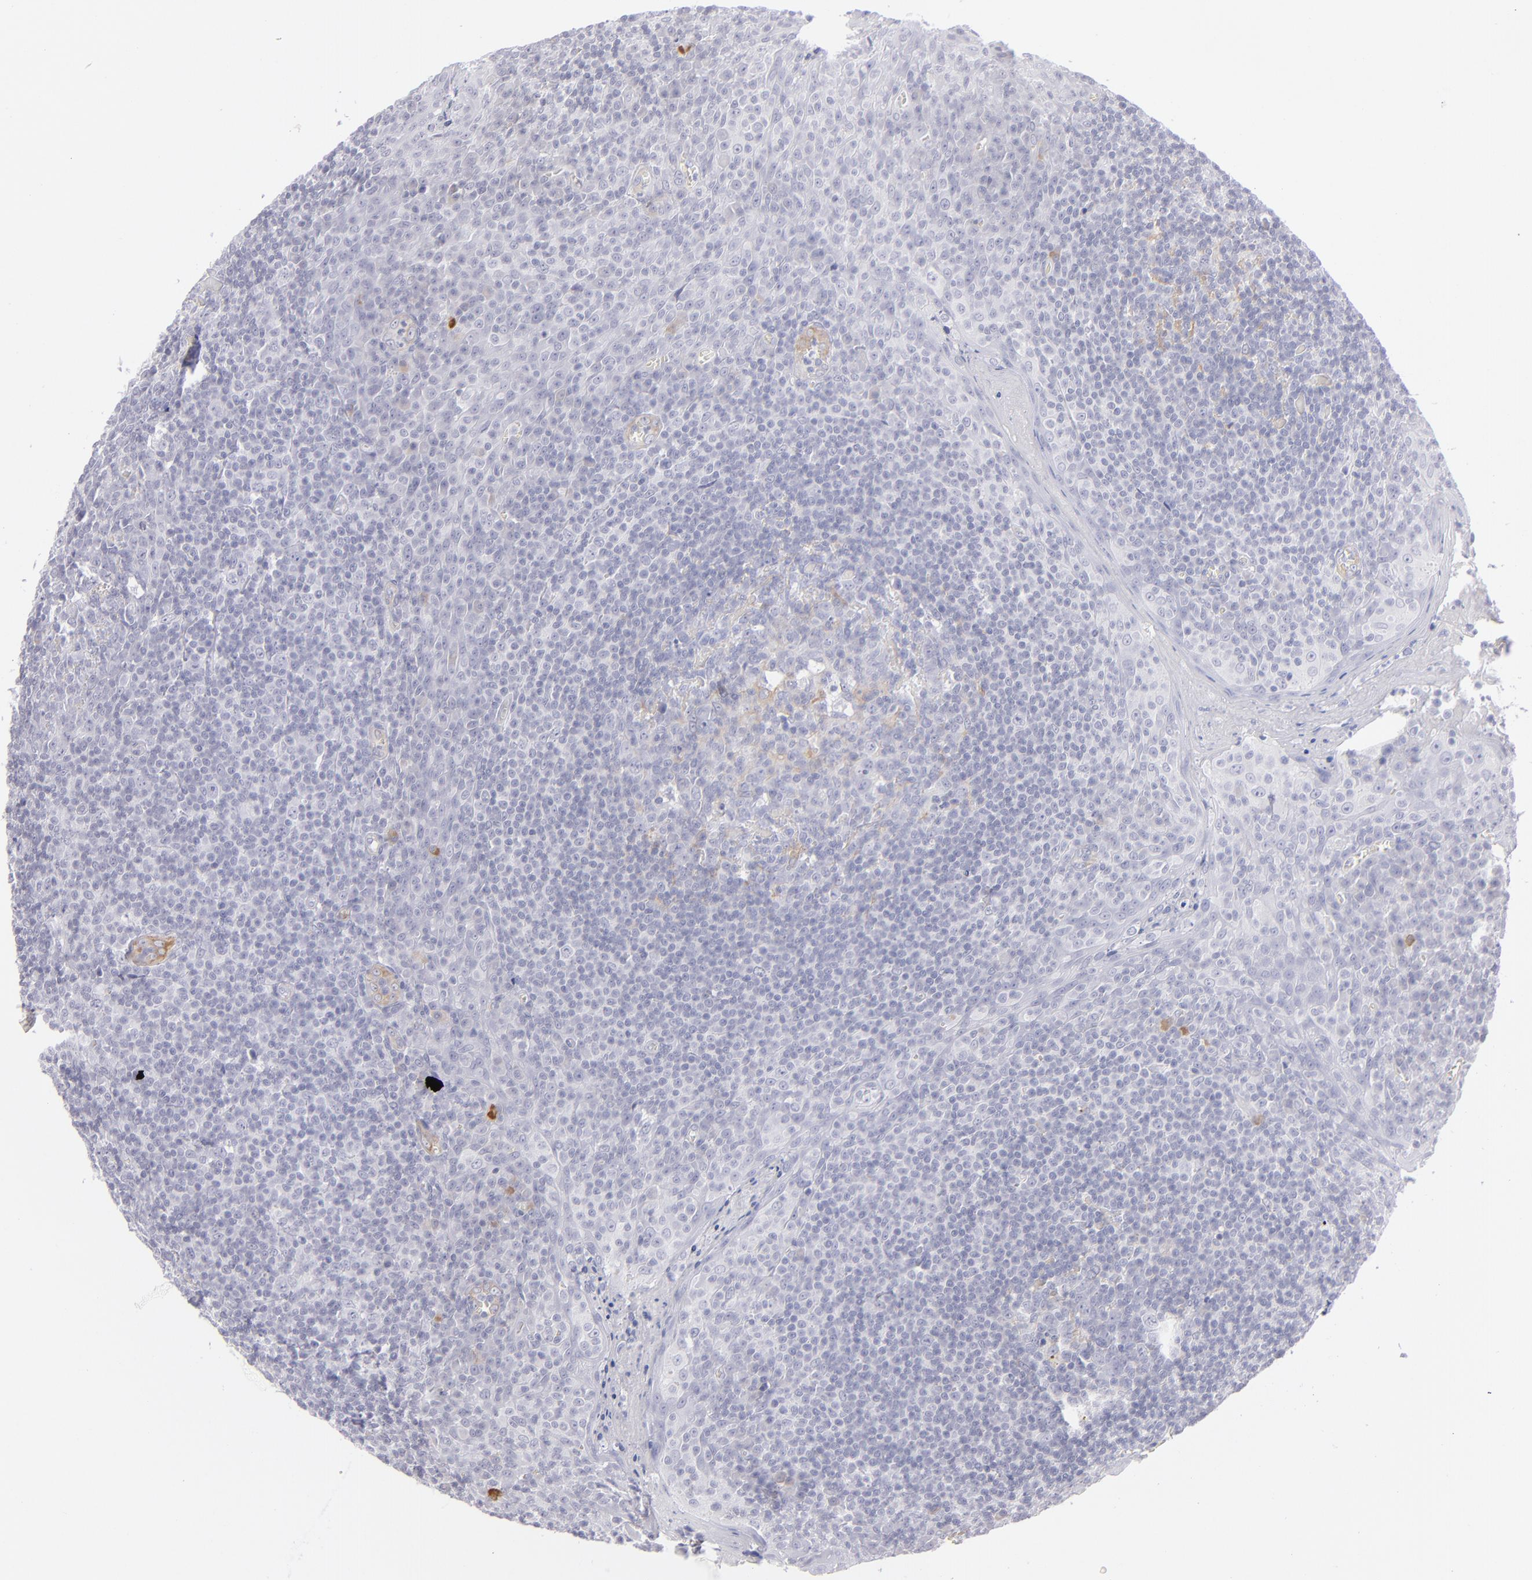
{"staining": {"intensity": "negative", "quantity": "none", "location": "none"}, "tissue": "tonsil", "cell_type": "Germinal center cells", "image_type": "normal", "snomed": [{"axis": "morphology", "description": "Normal tissue, NOS"}, {"axis": "topography", "description": "Tonsil"}], "caption": "An immunohistochemistry (IHC) image of normal tonsil is shown. There is no staining in germinal center cells of tonsil. (DAB (3,3'-diaminobenzidine) immunohistochemistry with hematoxylin counter stain).", "gene": "MYH11", "patient": {"sex": "male", "age": 31}}